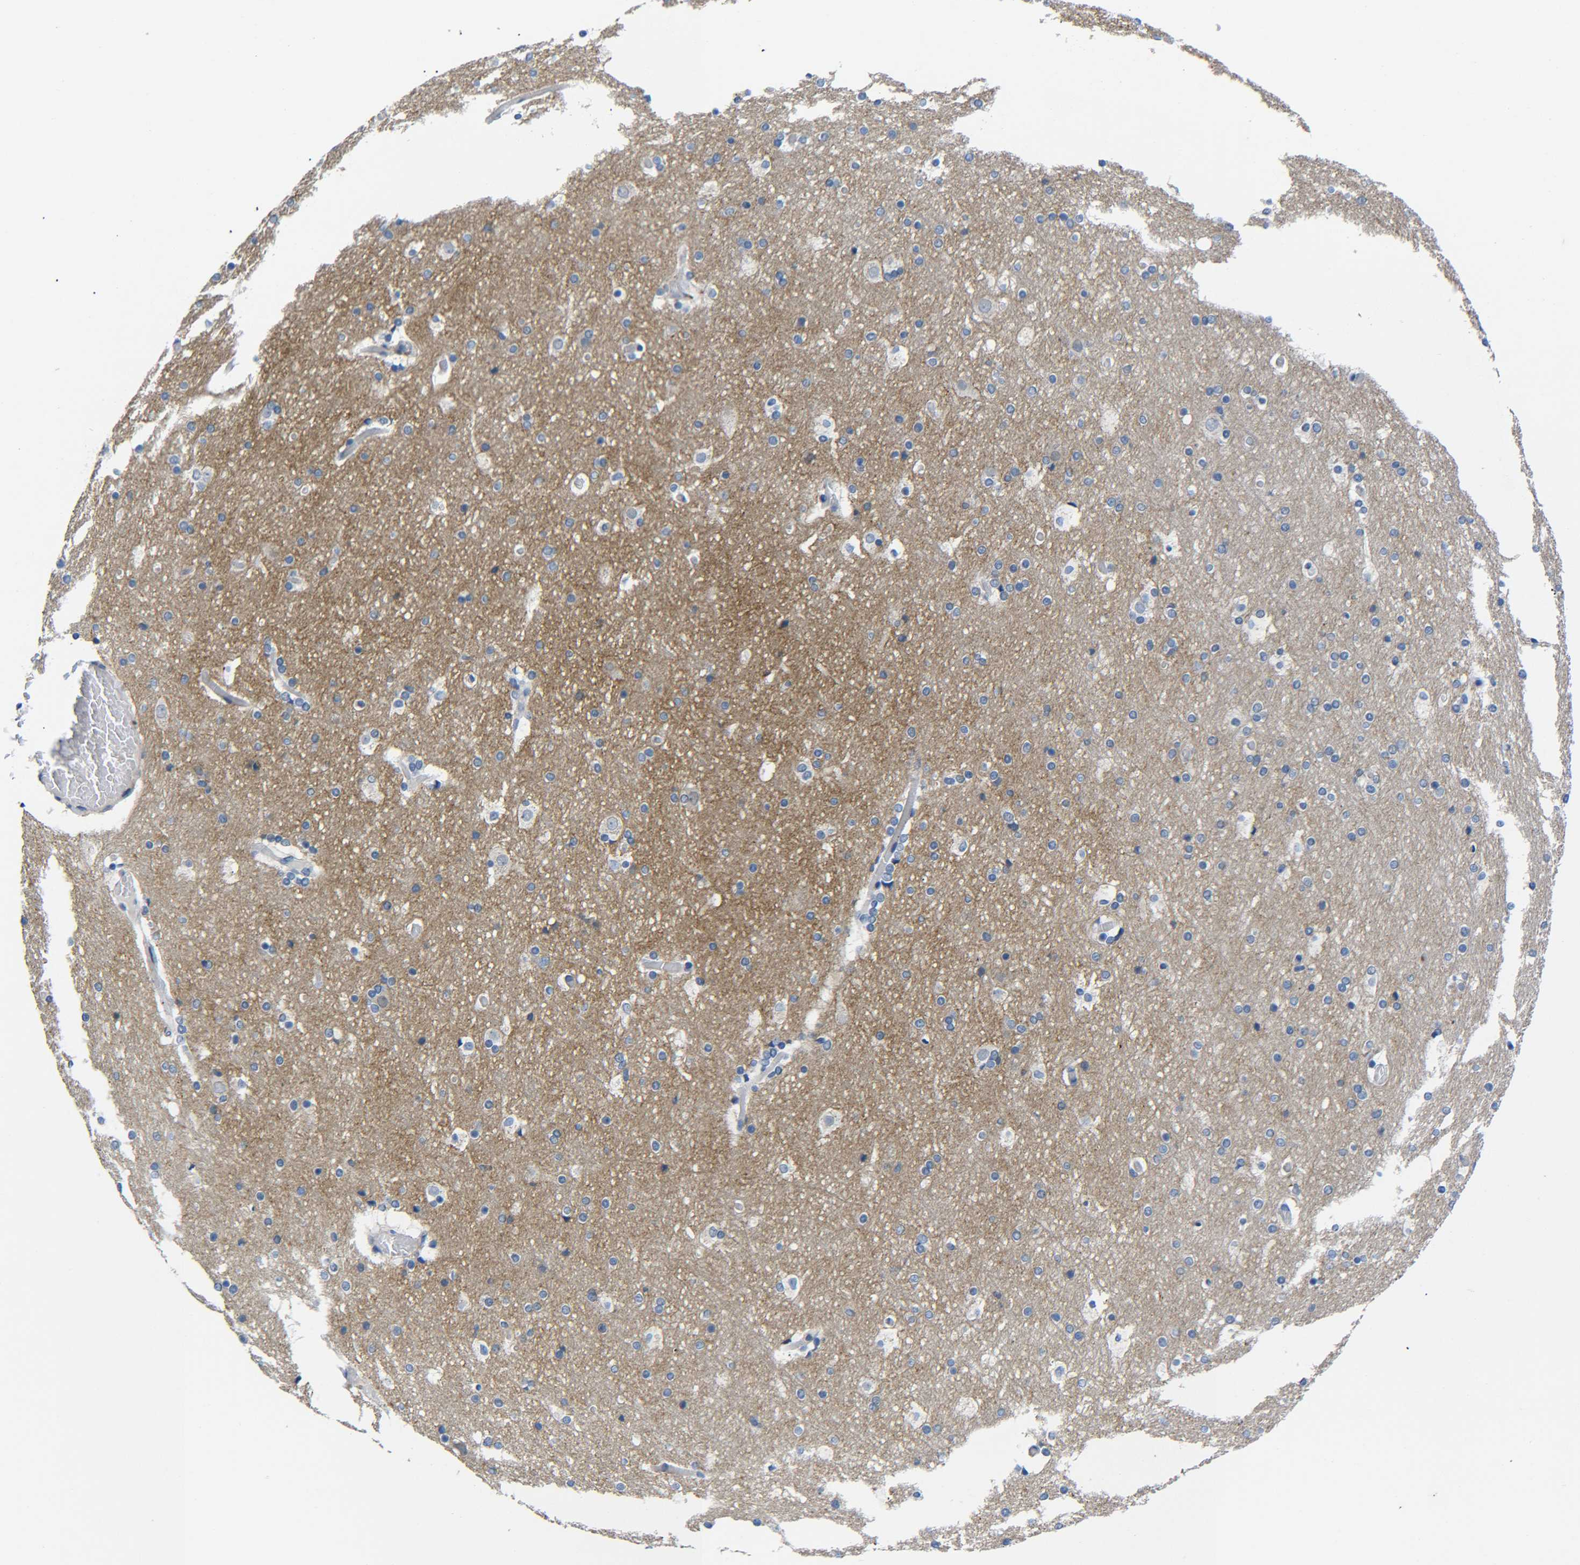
{"staining": {"intensity": "negative", "quantity": "none", "location": "none"}, "tissue": "cerebral cortex", "cell_type": "Endothelial cells", "image_type": "normal", "snomed": [{"axis": "morphology", "description": "Normal tissue, NOS"}, {"axis": "topography", "description": "Cerebral cortex"}], "caption": "Benign cerebral cortex was stained to show a protein in brown. There is no significant staining in endothelial cells.", "gene": "CMTM1", "patient": {"sex": "male", "age": 57}}